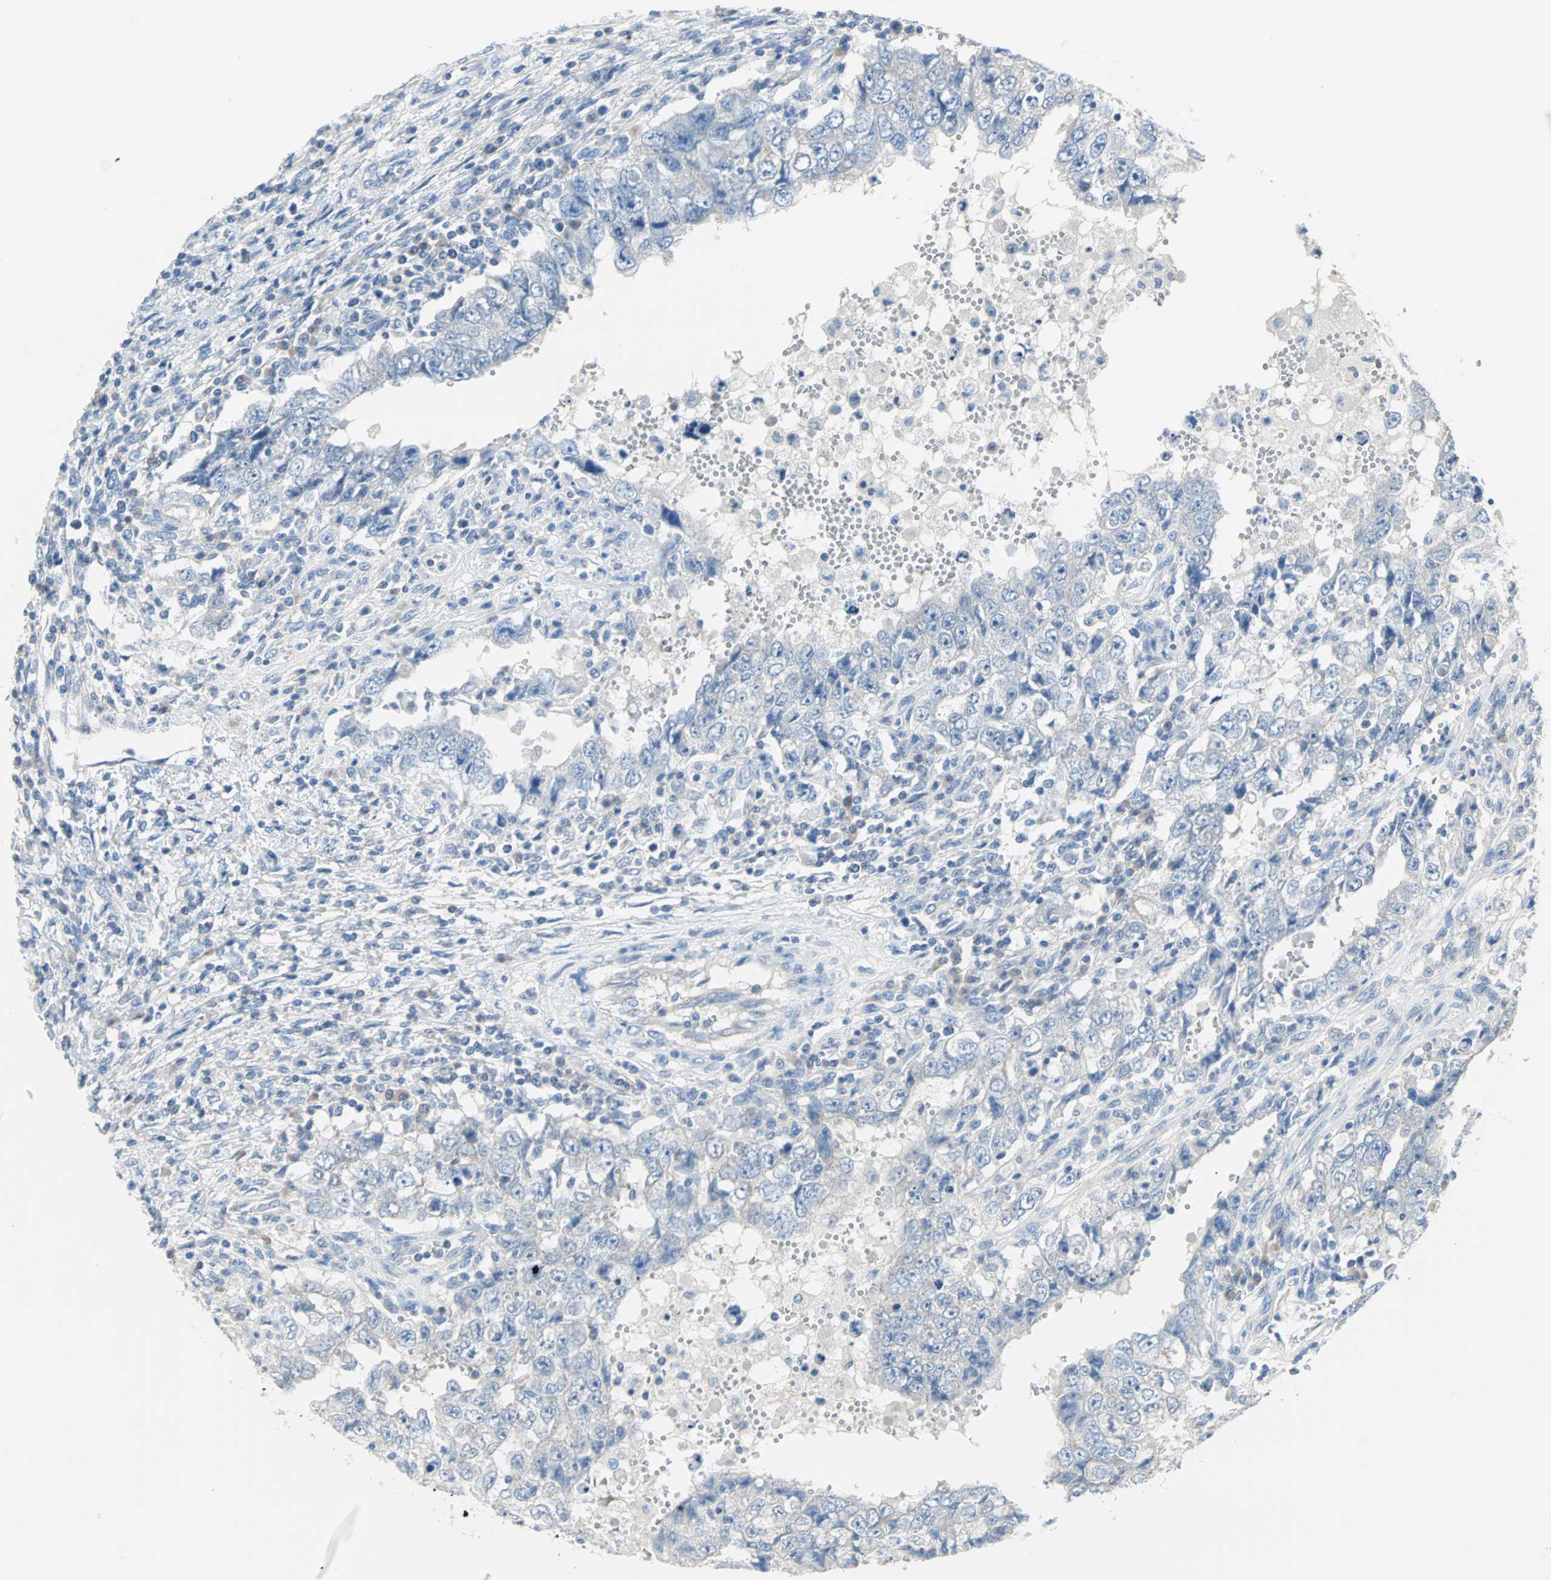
{"staining": {"intensity": "negative", "quantity": "none", "location": "none"}, "tissue": "testis cancer", "cell_type": "Tumor cells", "image_type": "cancer", "snomed": [{"axis": "morphology", "description": "Carcinoma, Embryonal, NOS"}, {"axis": "topography", "description": "Testis"}], "caption": "Immunohistochemical staining of embryonal carcinoma (testis) exhibits no significant staining in tumor cells.", "gene": "MPI", "patient": {"sex": "male", "age": 26}}